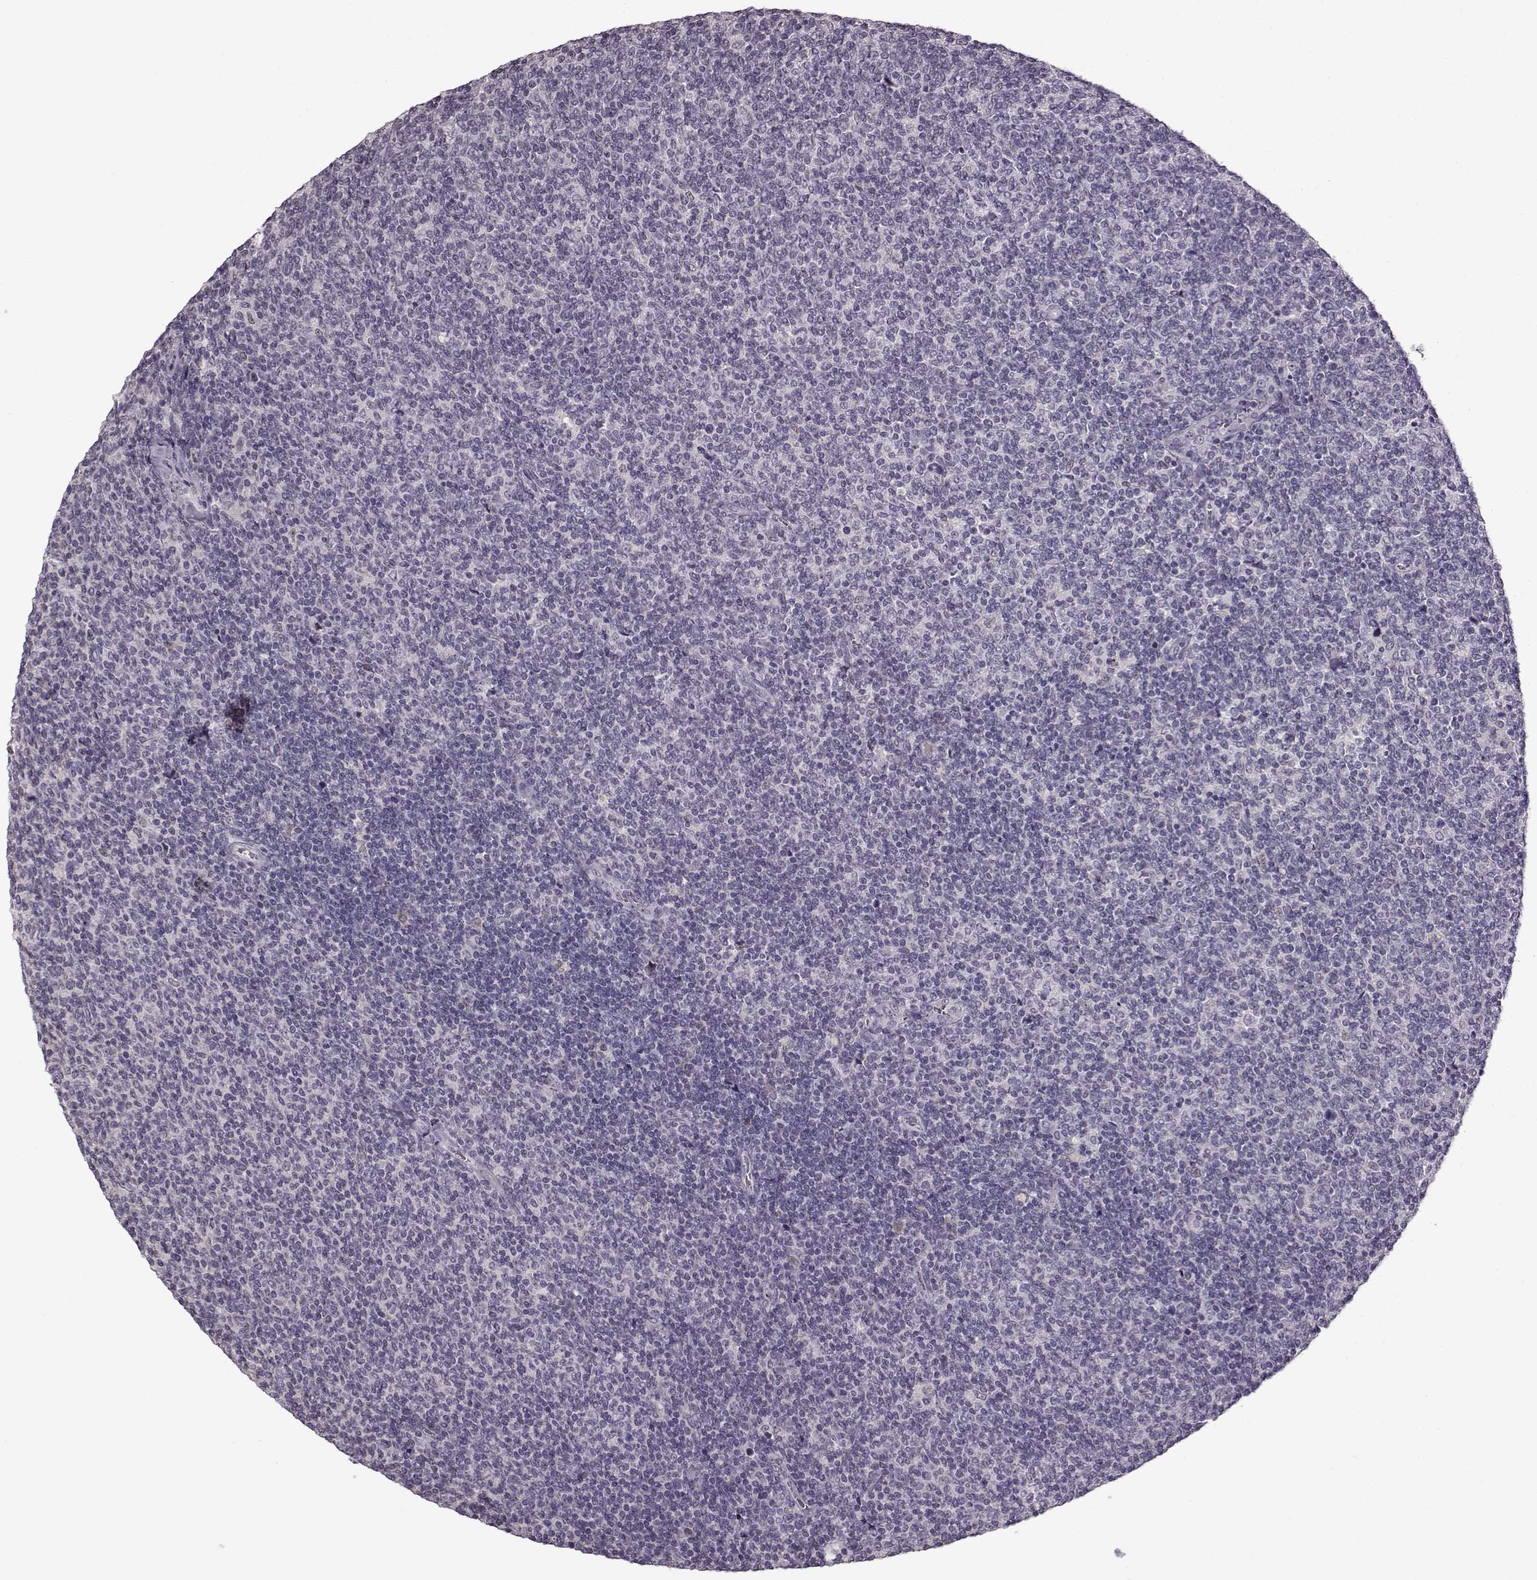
{"staining": {"intensity": "negative", "quantity": "none", "location": "none"}, "tissue": "lymphoma", "cell_type": "Tumor cells", "image_type": "cancer", "snomed": [{"axis": "morphology", "description": "Malignant lymphoma, non-Hodgkin's type, Low grade"}, {"axis": "topography", "description": "Lymph node"}], "caption": "The image demonstrates no staining of tumor cells in low-grade malignant lymphoma, non-Hodgkin's type.", "gene": "CNGA3", "patient": {"sex": "male", "age": 52}}